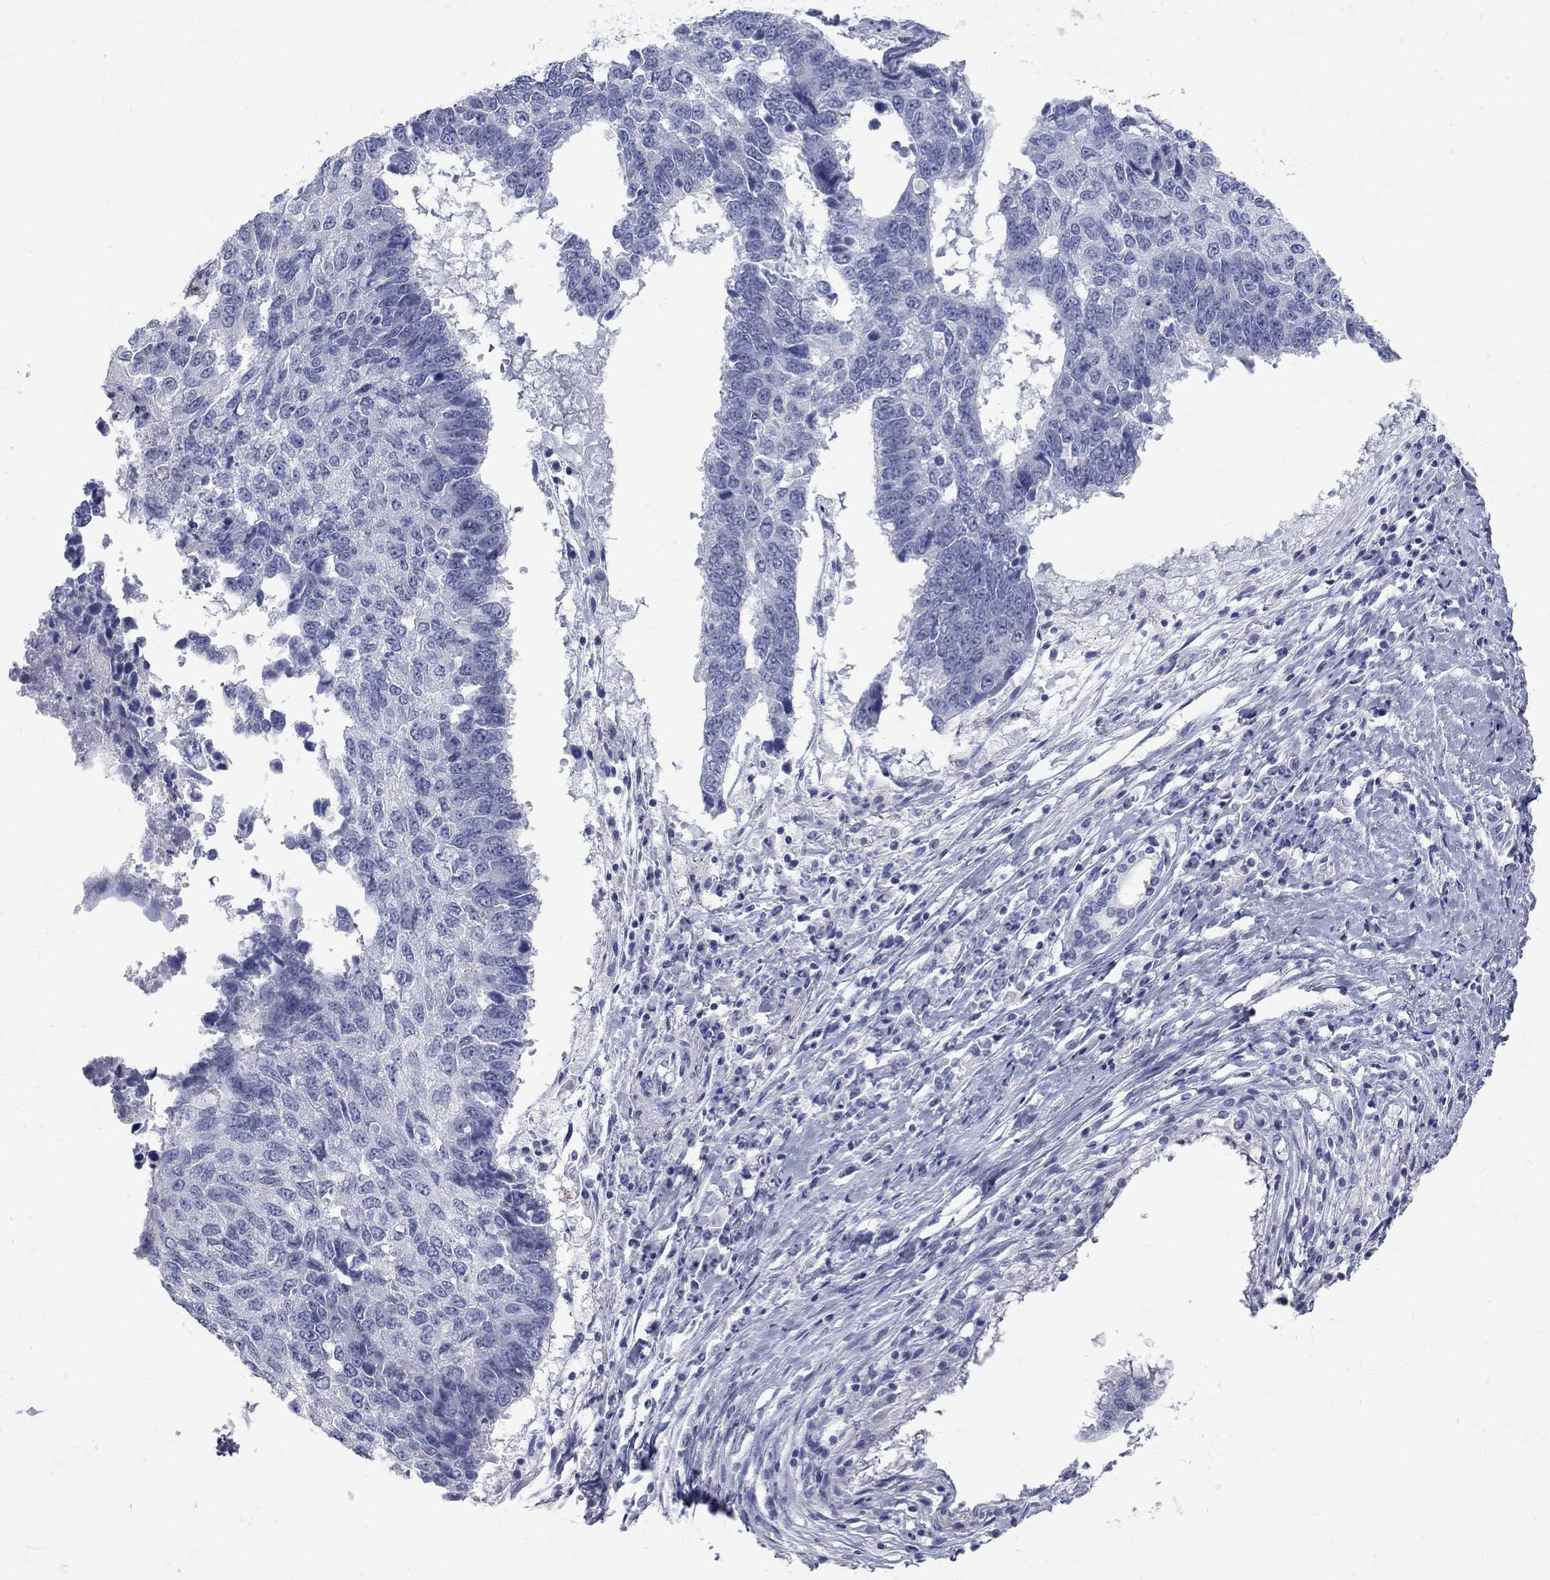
{"staining": {"intensity": "negative", "quantity": "none", "location": "none"}, "tissue": "lung cancer", "cell_type": "Tumor cells", "image_type": "cancer", "snomed": [{"axis": "morphology", "description": "Squamous cell carcinoma, NOS"}, {"axis": "topography", "description": "Lung"}], "caption": "IHC of human lung cancer exhibits no positivity in tumor cells.", "gene": "MAGEB6", "patient": {"sex": "male", "age": 73}}